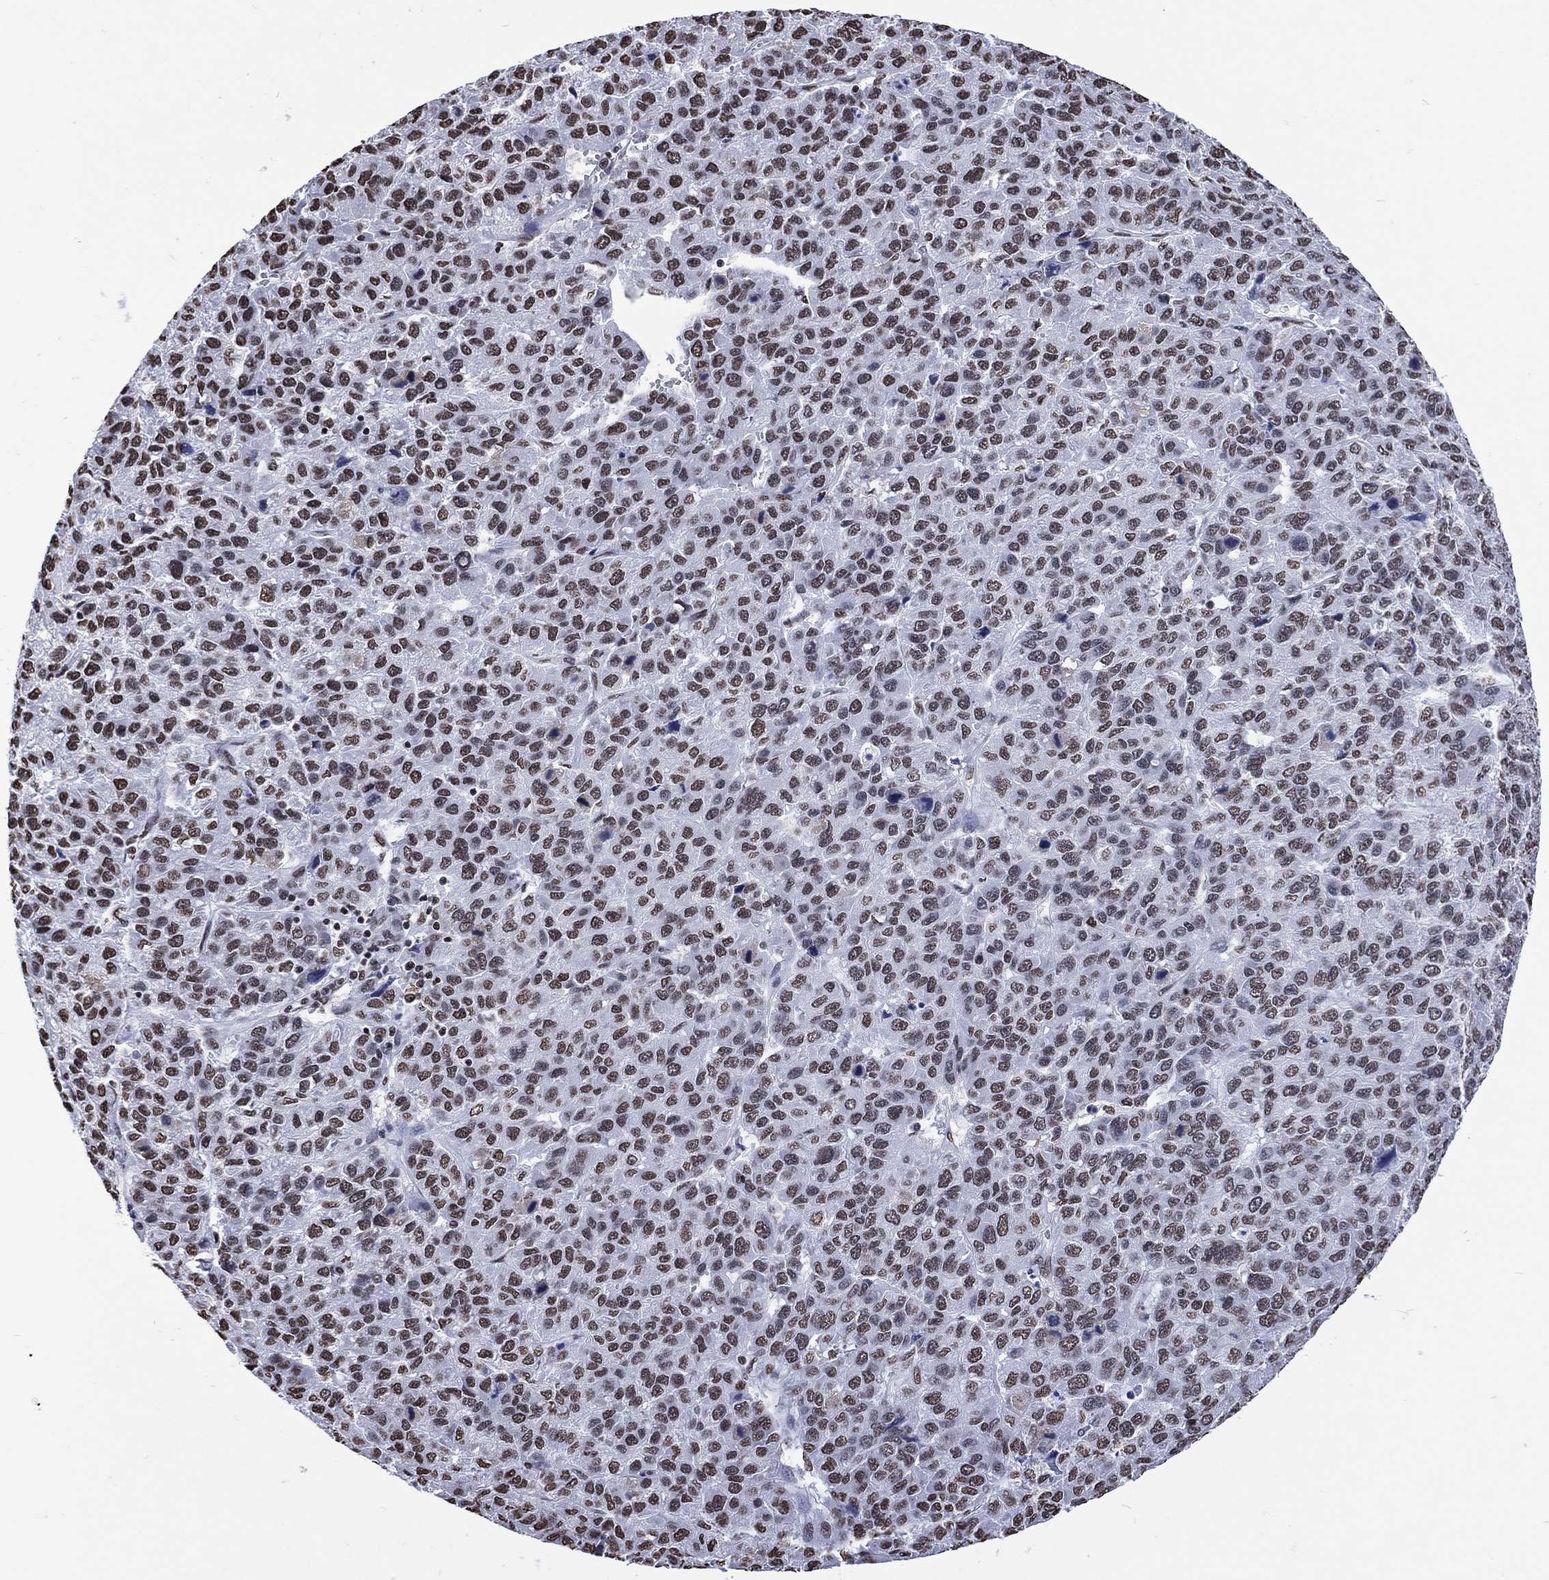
{"staining": {"intensity": "moderate", "quantity": ">75%", "location": "nuclear"}, "tissue": "liver cancer", "cell_type": "Tumor cells", "image_type": "cancer", "snomed": [{"axis": "morphology", "description": "Carcinoma, Hepatocellular, NOS"}, {"axis": "topography", "description": "Liver"}], "caption": "Liver hepatocellular carcinoma stained with DAB immunohistochemistry (IHC) reveals medium levels of moderate nuclear positivity in approximately >75% of tumor cells.", "gene": "RETREG2", "patient": {"sex": "male", "age": 69}}